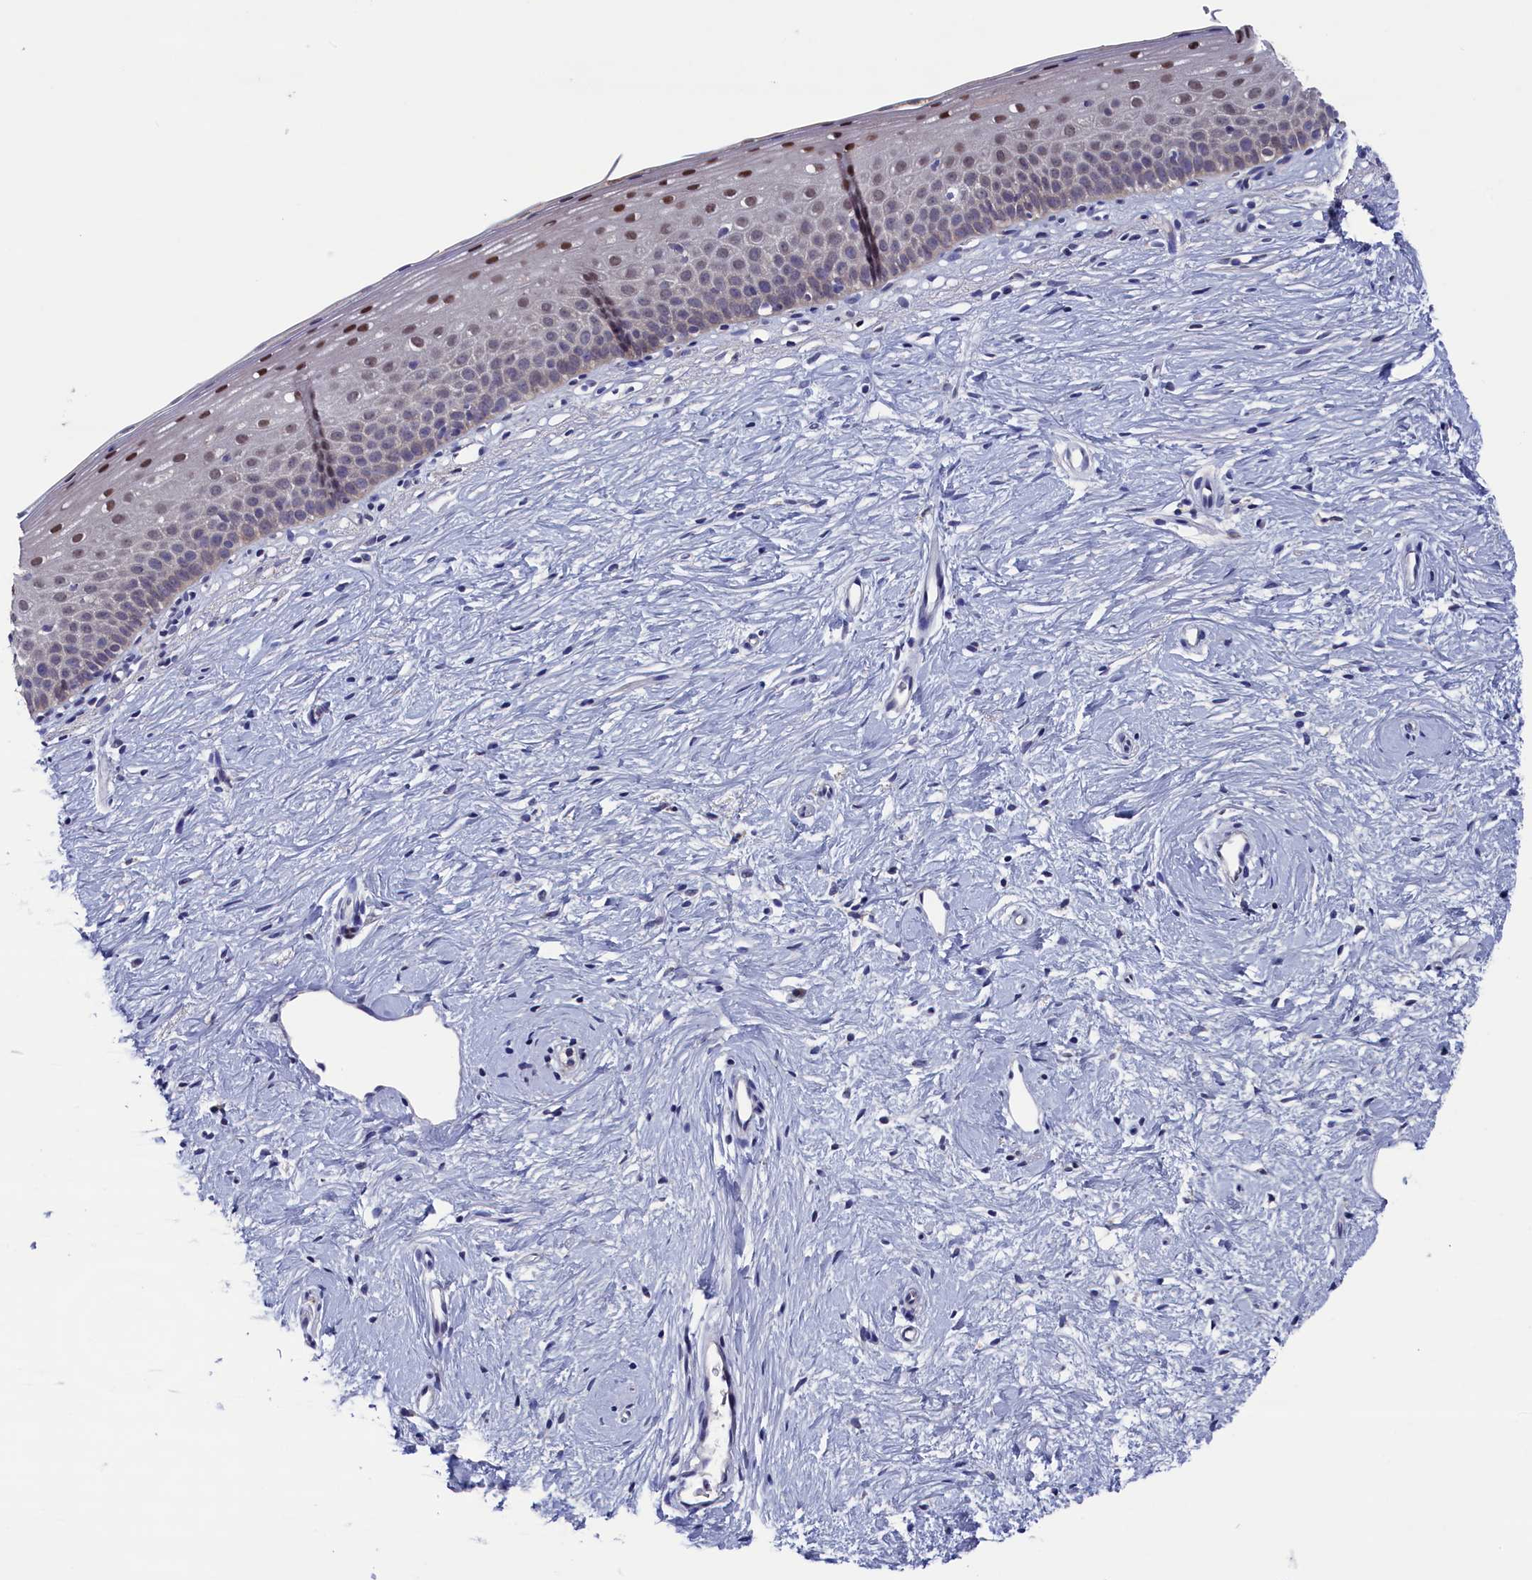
{"staining": {"intensity": "moderate", "quantity": "<25%", "location": "nuclear"}, "tissue": "cervix", "cell_type": "Glandular cells", "image_type": "normal", "snomed": [{"axis": "morphology", "description": "Normal tissue, NOS"}, {"axis": "topography", "description": "Cervix"}], "caption": "IHC (DAB) staining of benign cervix reveals moderate nuclear protein positivity in about <25% of glandular cells.", "gene": "SPATA13", "patient": {"sex": "female", "age": 57}}